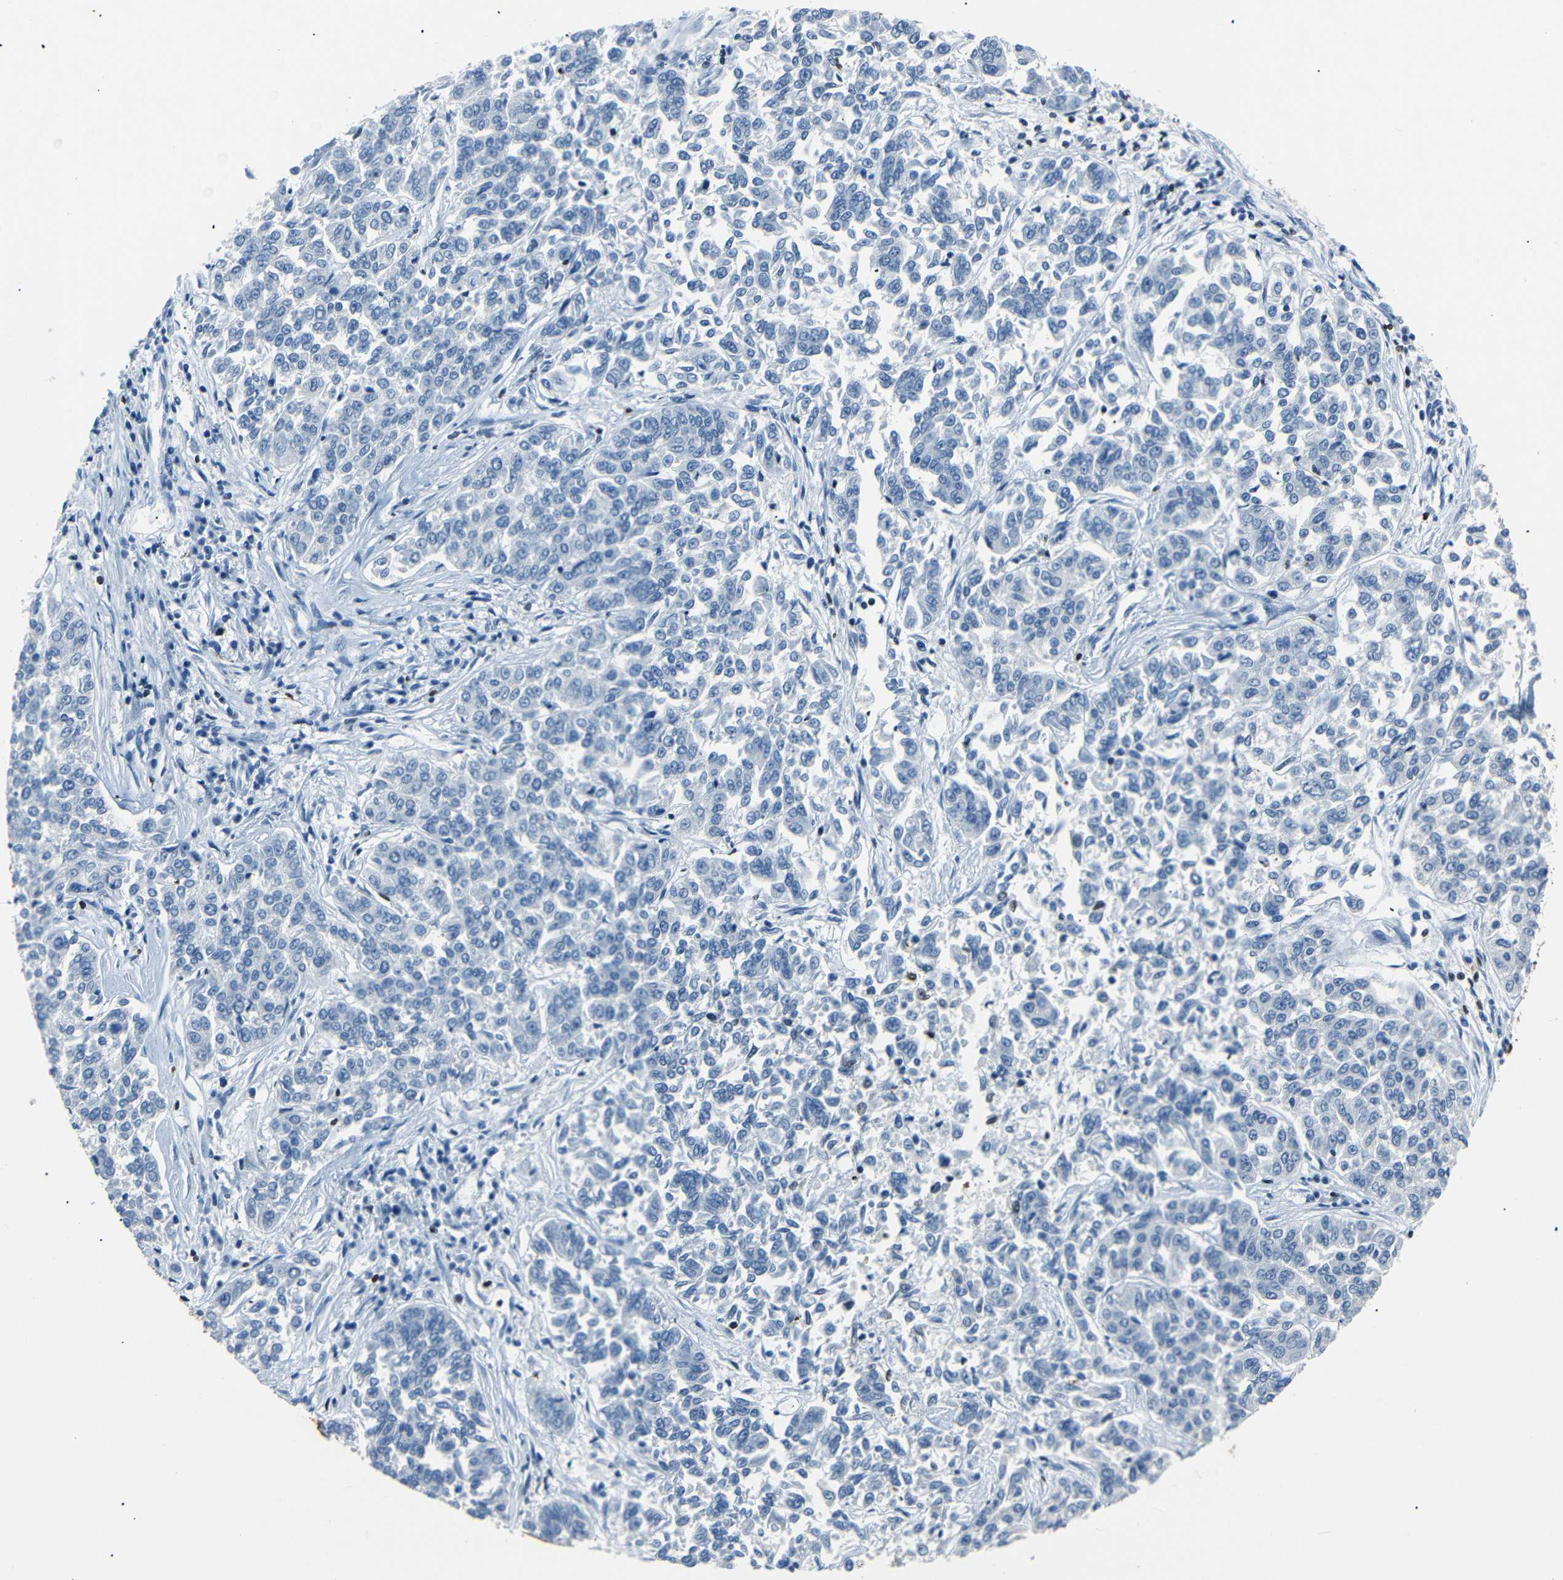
{"staining": {"intensity": "negative", "quantity": "none", "location": "none"}, "tissue": "lung cancer", "cell_type": "Tumor cells", "image_type": "cancer", "snomed": [{"axis": "morphology", "description": "Adenocarcinoma, NOS"}, {"axis": "topography", "description": "Lung"}], "caption": "High magnification brightfield microscopy of lung cancer stained with DAB (brown) and counterstained with hematoxylin (blue): tumor cells show no significant expression.", "gene": "HMGN1", "patient": {"sex": "male", "age": 84}}